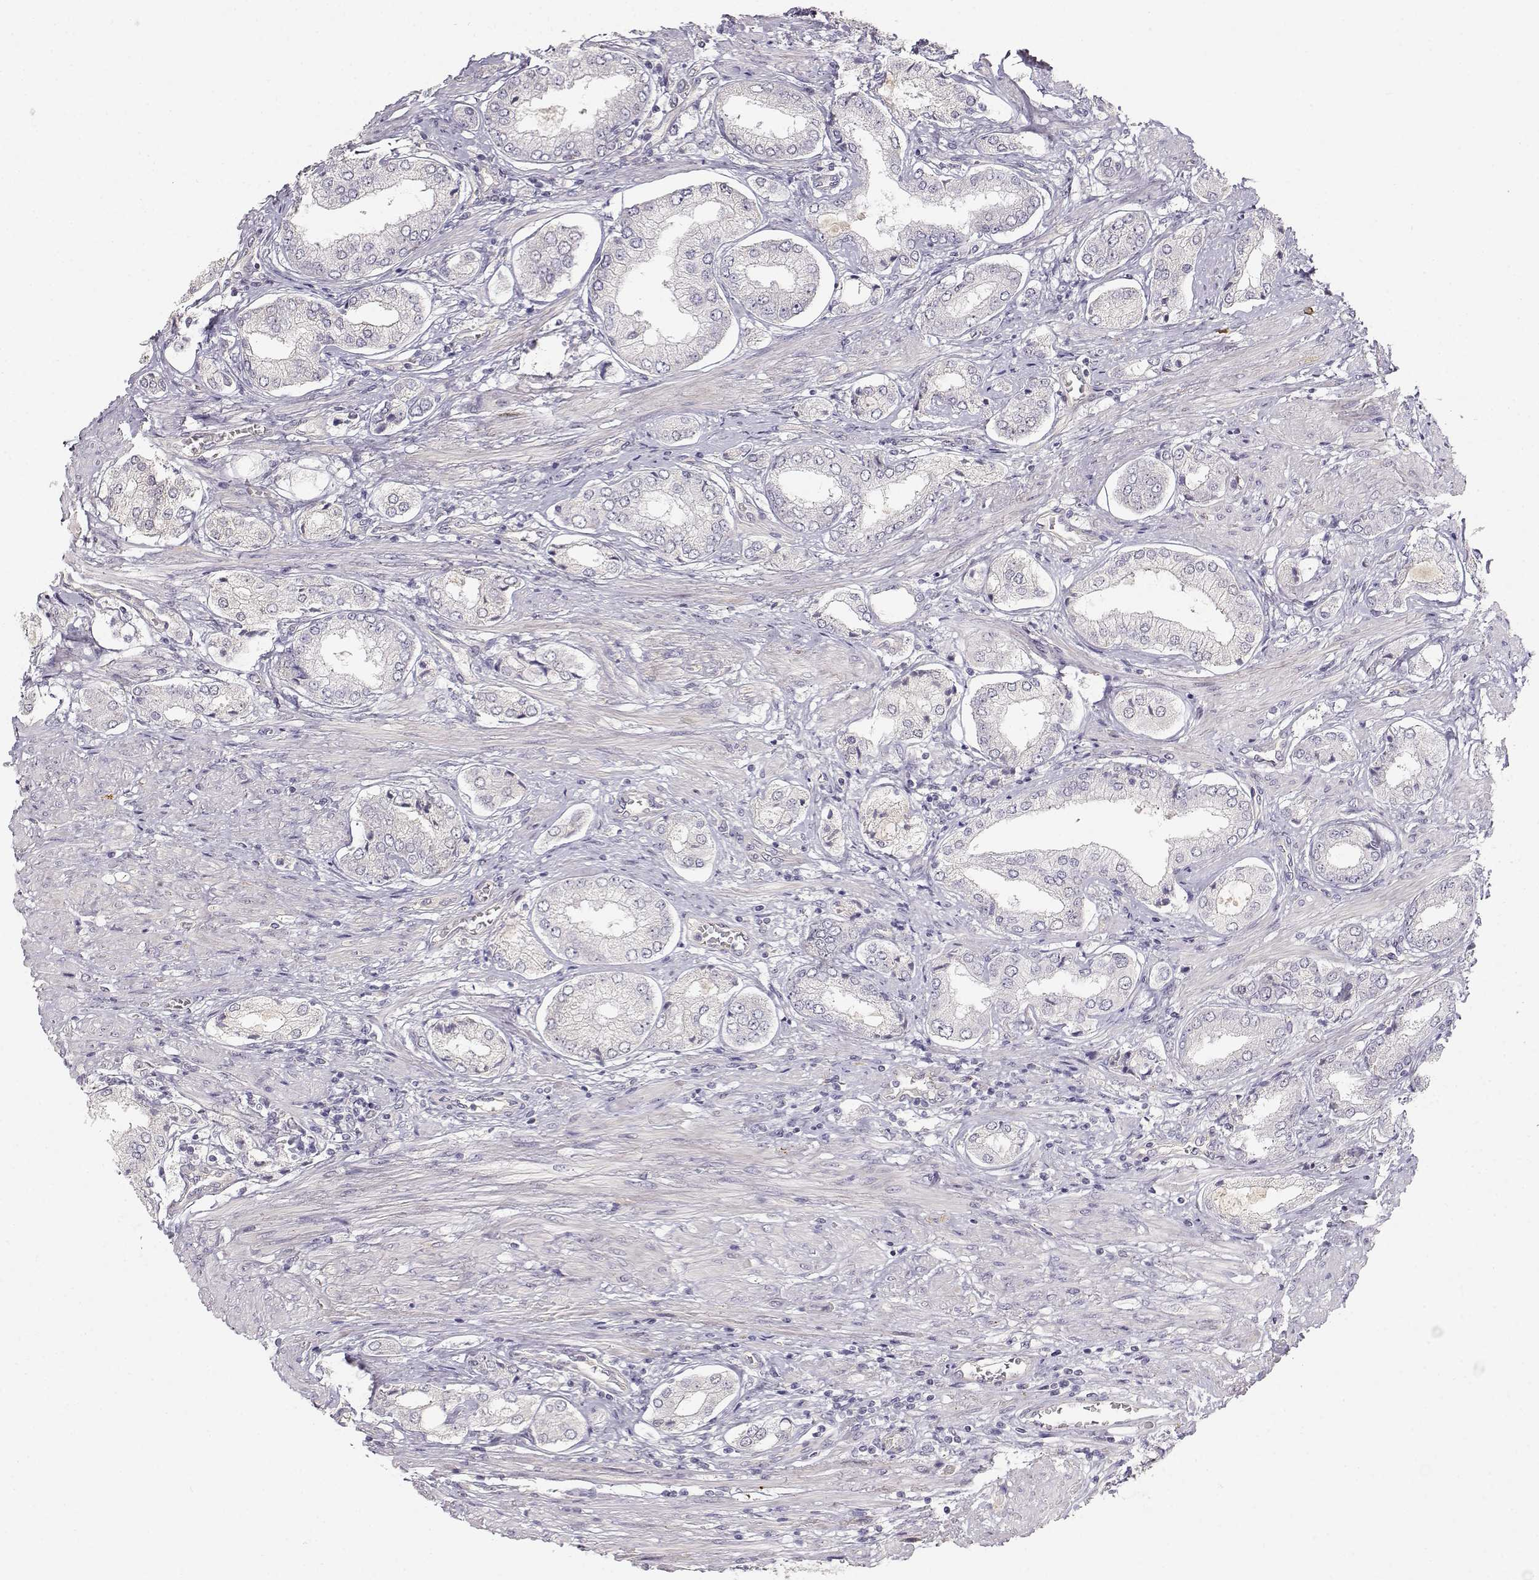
{"staining": {"intensity": "negative", "quantity": "none", "location": "none"}, "tissue": "prostate cancer", "cell_type": "Tumor cells", "image_type": "cancer", "snomed": [{"axis": "morphology", "description": "Adenocarcinoma, NOS"}, {"axis": "topography", "description": "Prostate"}], "caption": "Tumor cells show no significant positivity in prostate cancer.", "gene": "EAF2", "patient": {"sex": "male", "age": 63}}